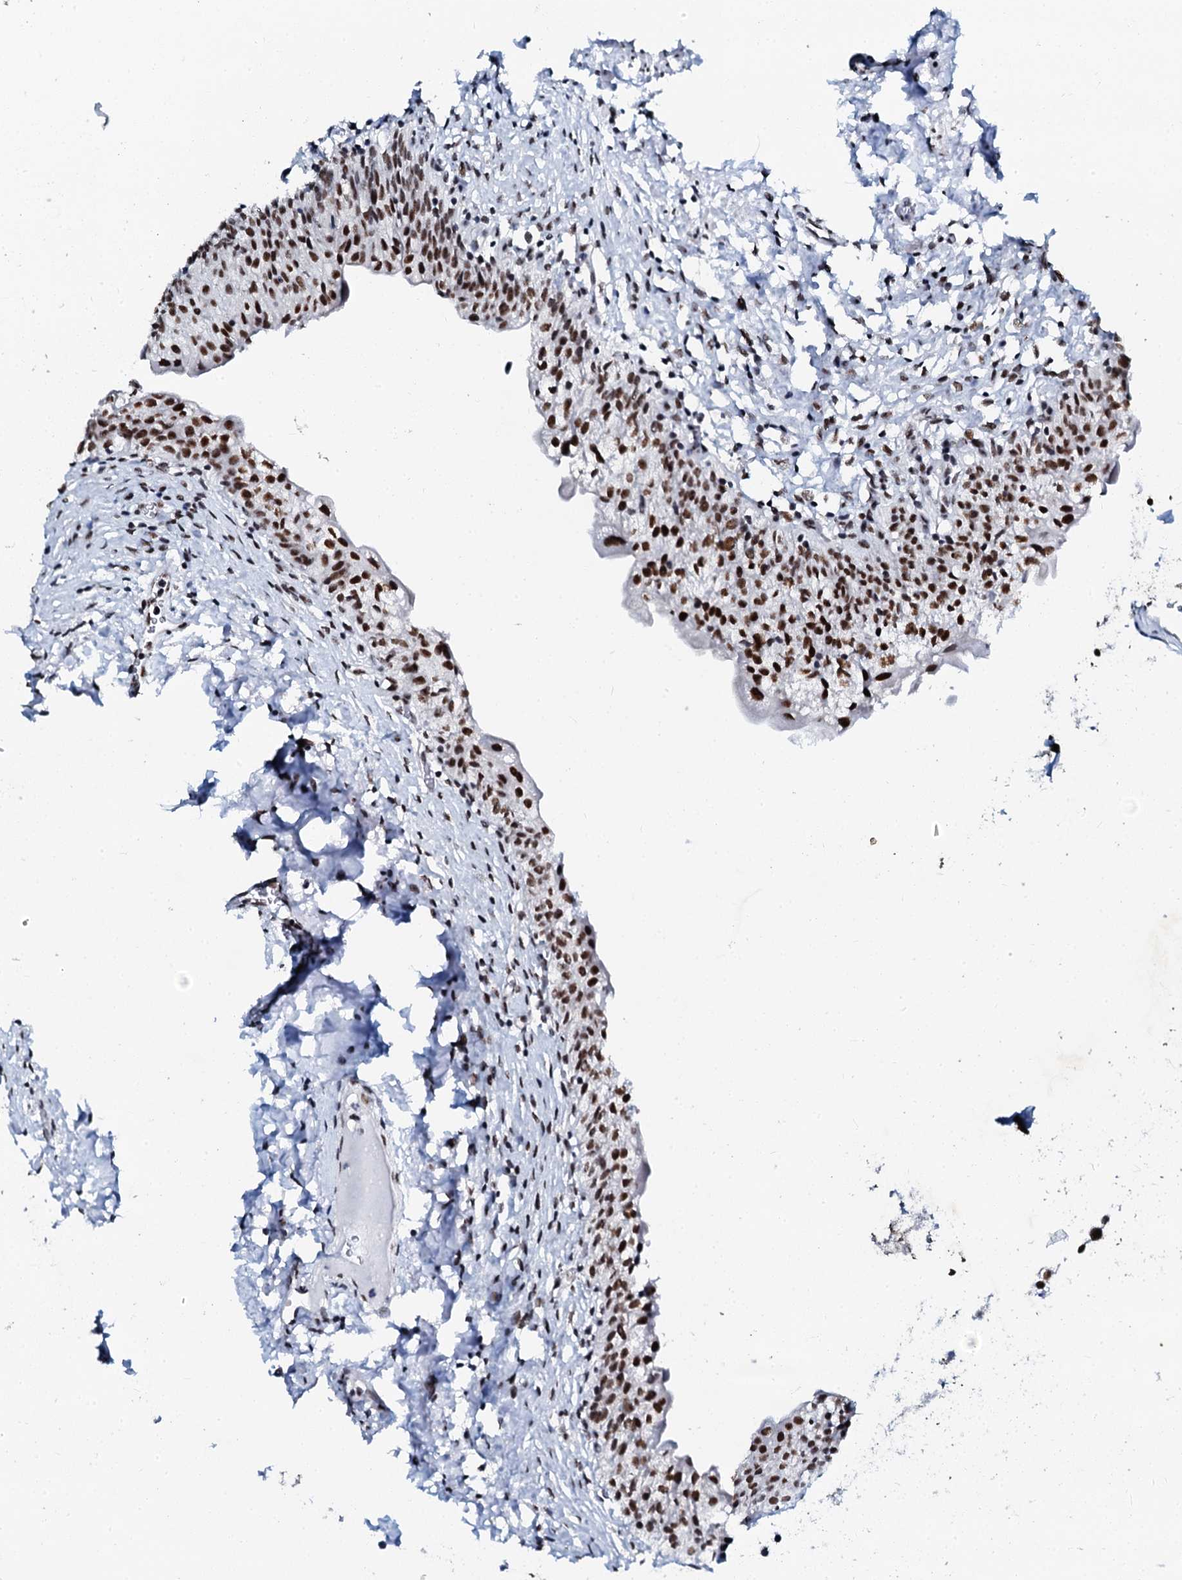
{"staining": {"intensity": "strong", "quantity": ">75%", "location": "nuclear"}, "tissue": "urinary bladder", "cell_type": "Urothelial cells", "image_type": "normal", "snomed": [{"axis": "morphology", "description": "Normal tissue, NOS"}, {"axis": "topography", "description": "Urinary bladder"}], "caption": "Immunohistochemical staining of unremarkable human urinary bladder displays high levels of strong nuclear staining in about >75% of urothelial cells. Nuclei are stained in blue.", "gene": "SLTM", "patient": {"sex": "male", "age": 55}}